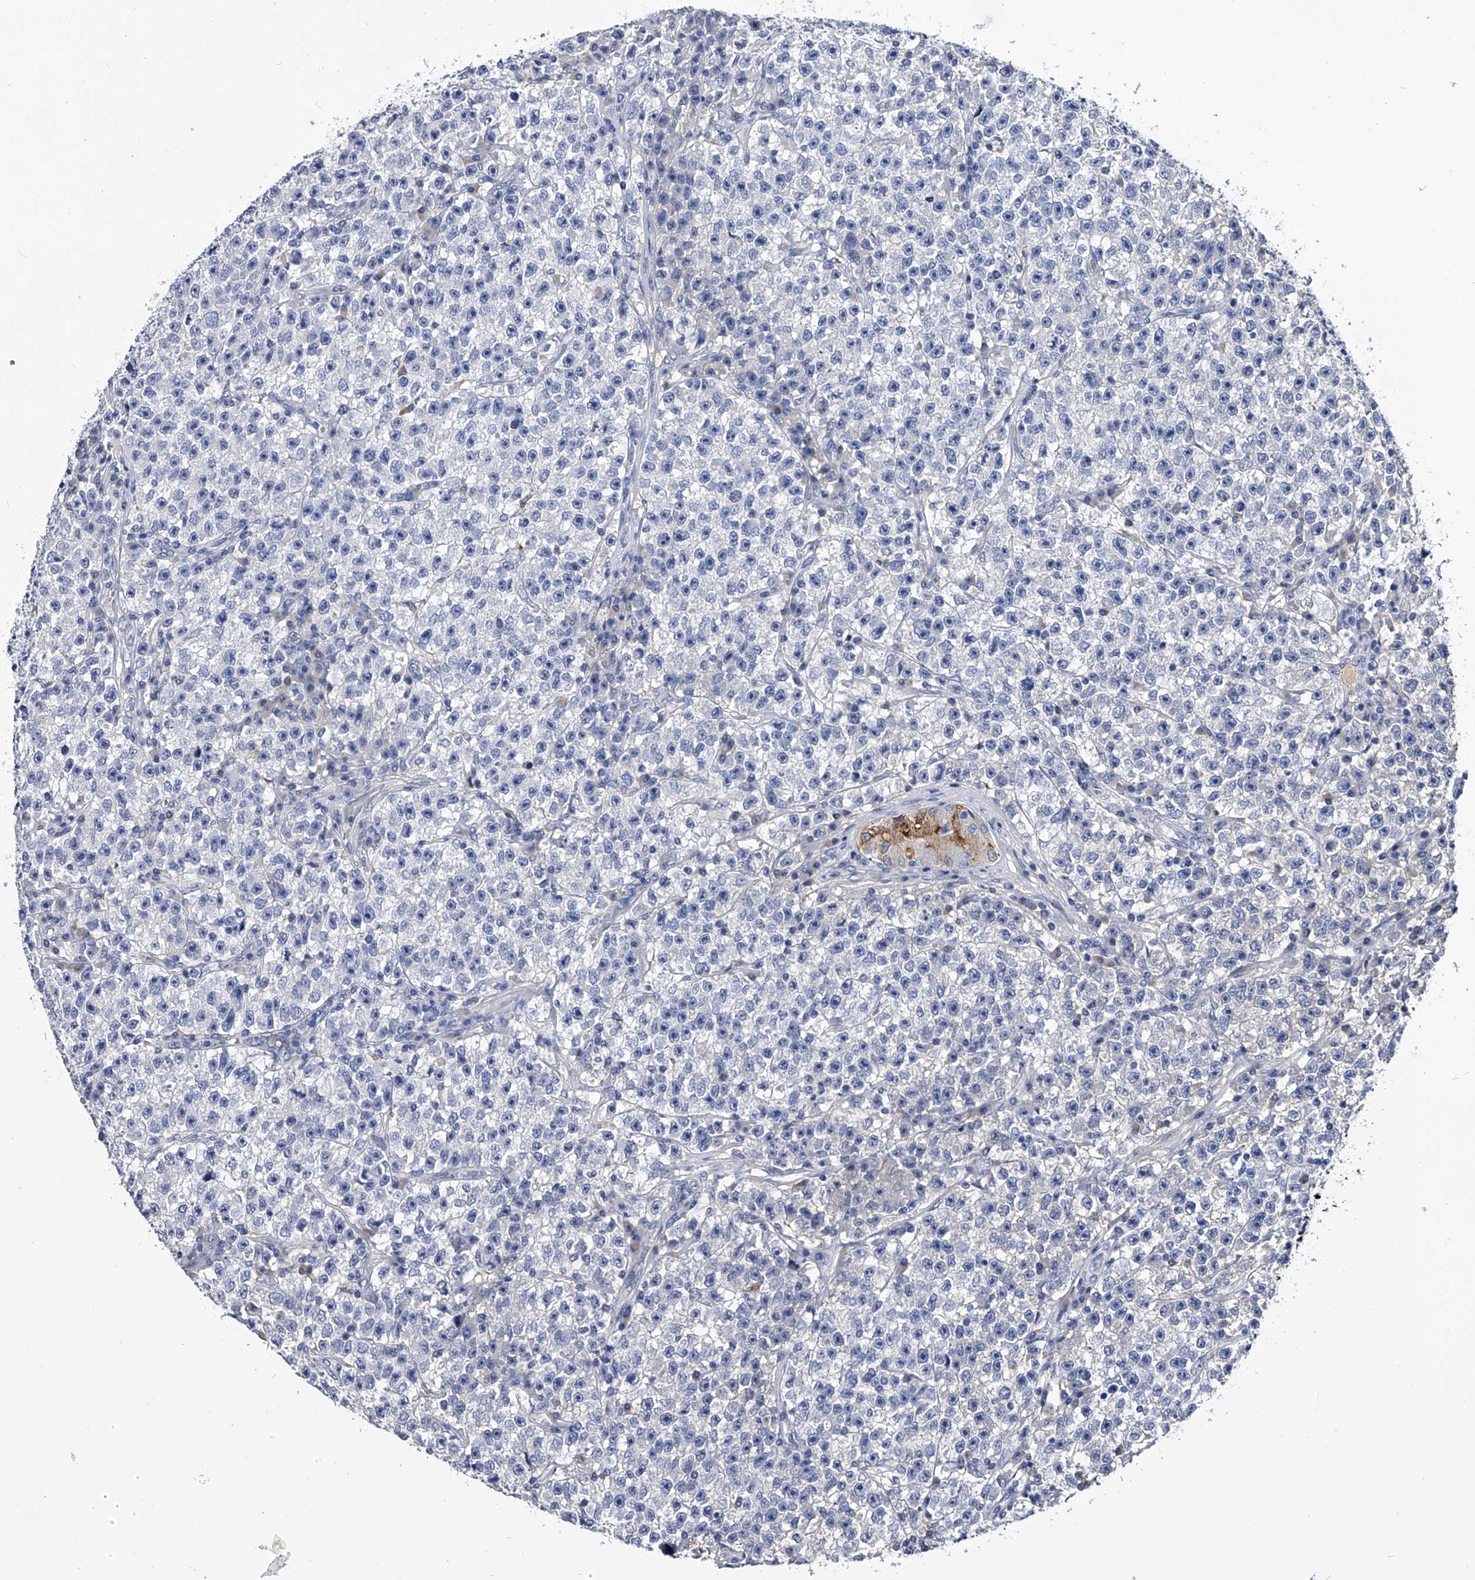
{"staining": {"intensity": "negative", "quantity": "none", "location": "none"}, "tissue": "testis cancer", "cell_type": "Tumor cells", "image_type": "cancer", "snomed": [{"axis": "morphology", "description": "Seminoma, NOS"}, {"axis": "topography", "description": "Testis"}], "caption": "The micrograph demonstrates no staining of tumor cells in testis cancer.", "gene": "EFCAB7", "patient": {"sex": "male", "age": 22}}